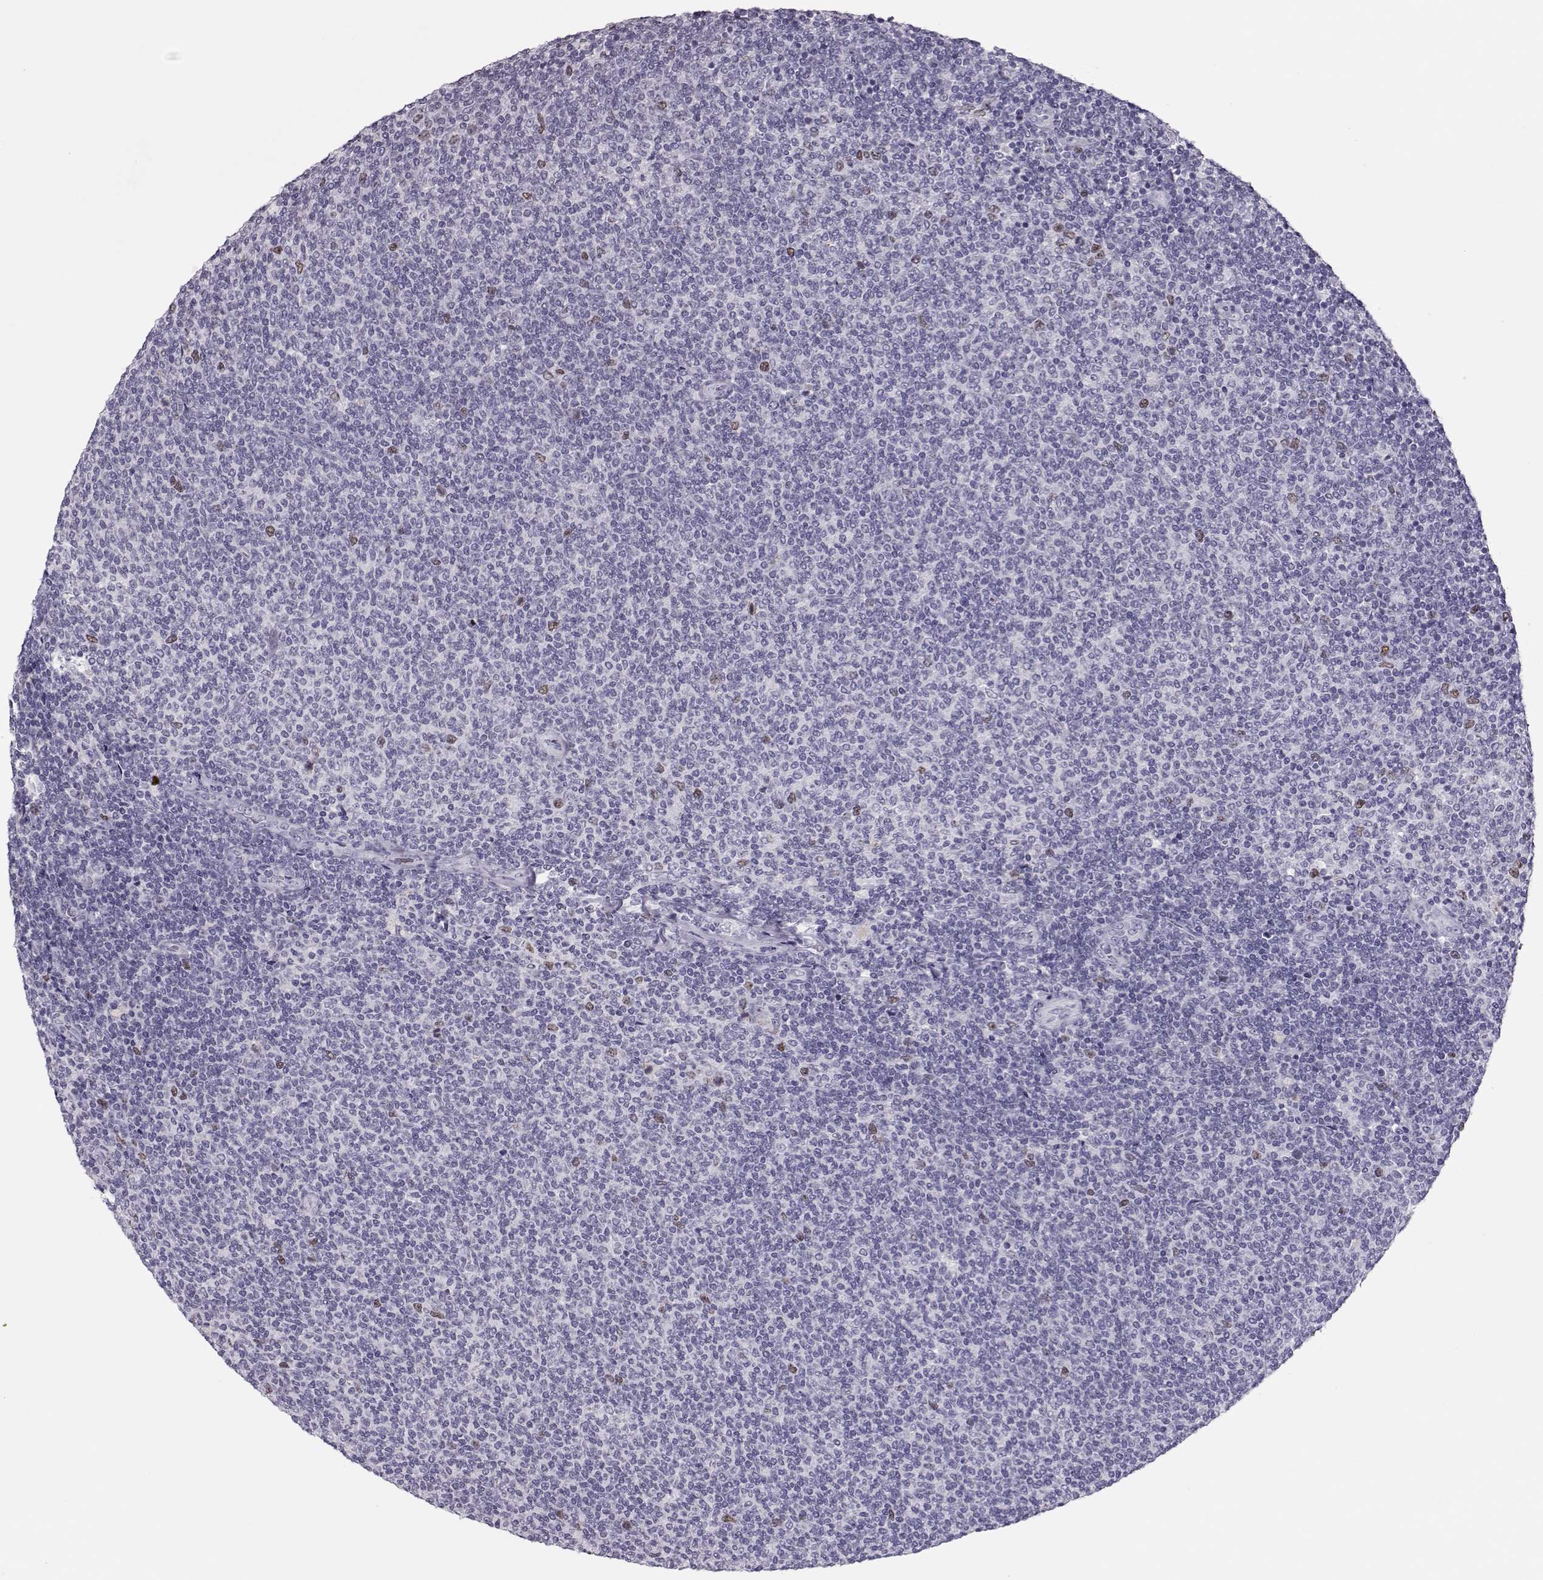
{"staining": {"intensity": "negative", "quantity": "none", "location": "none"}, "tissue": "lymphoma", "cell_type": "Tumor cells", "image_type": "cancer", "snomed": [{"axis": "morphology", "description": "Malignant lymphoma, non-Hodgkin's type, Low grade"}, {"axis": "topography", "description": "Lymph node"}], "caption": "Immunohistochemistry of human lymphoma shows no staining in tumor cells.", "gene": "SGO1", "patient": {"sex": "male", "age": 52}}